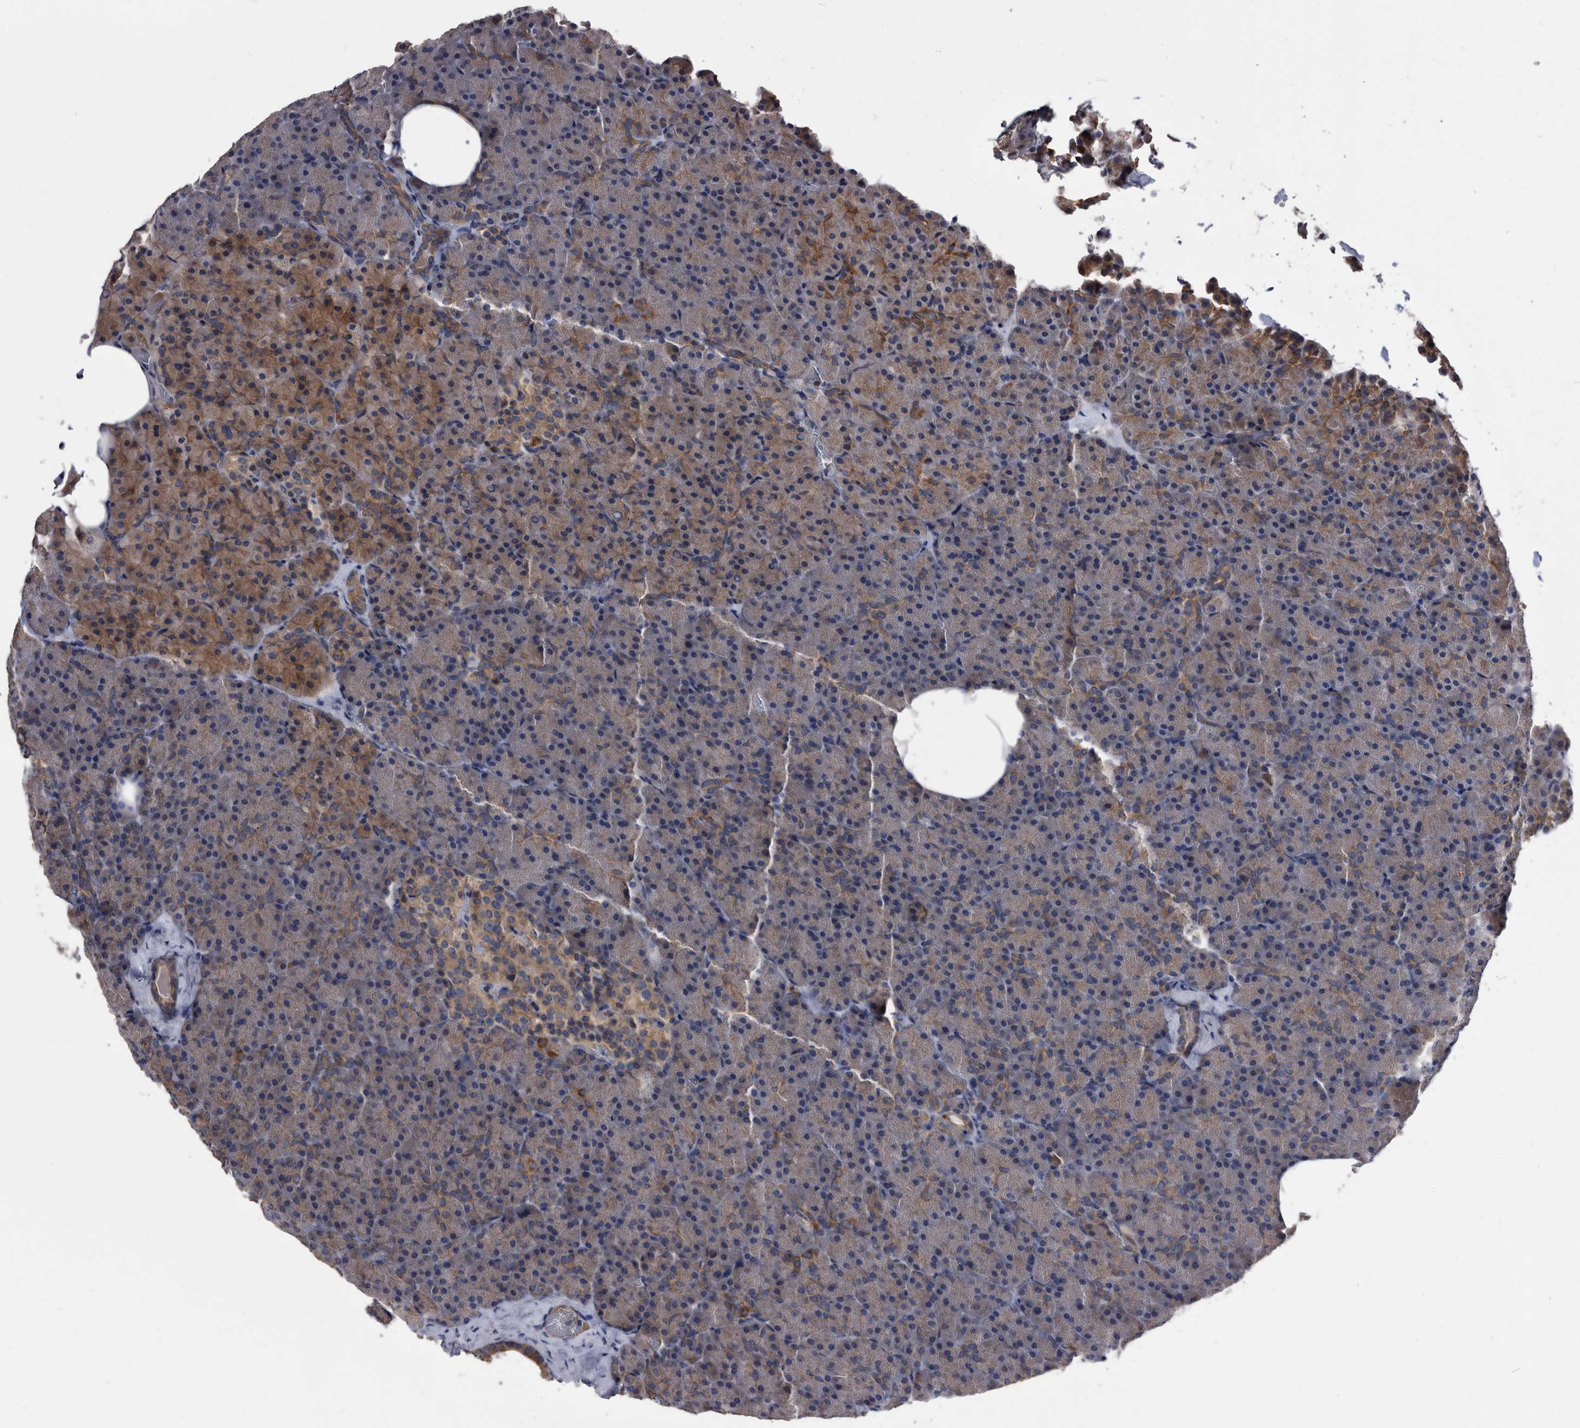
{"staining": {"intensity": "moderate", "quantity": ">75%", "location": "cytoplasmic/membranous"}, "tissue": "pancreas", "cell_type": "Exocrine glandular cells", "image_type": "normal", "snomed": [{"axis": "morphology", "description": "Normal tissue, NOS"}, {"axis": "morphology", "description": "Carcinoid, malignant, NOS"}, {"axis": "topography", "description": "Pancreas"}], "caption": "Exocrine glandular cells demonstrate moderate cytoplasmic/membranous positivity in approximately >75% of cells in benign pancreas.", "gene": "DTNBP1", "patient": {"sex": "female", "age": 35}}